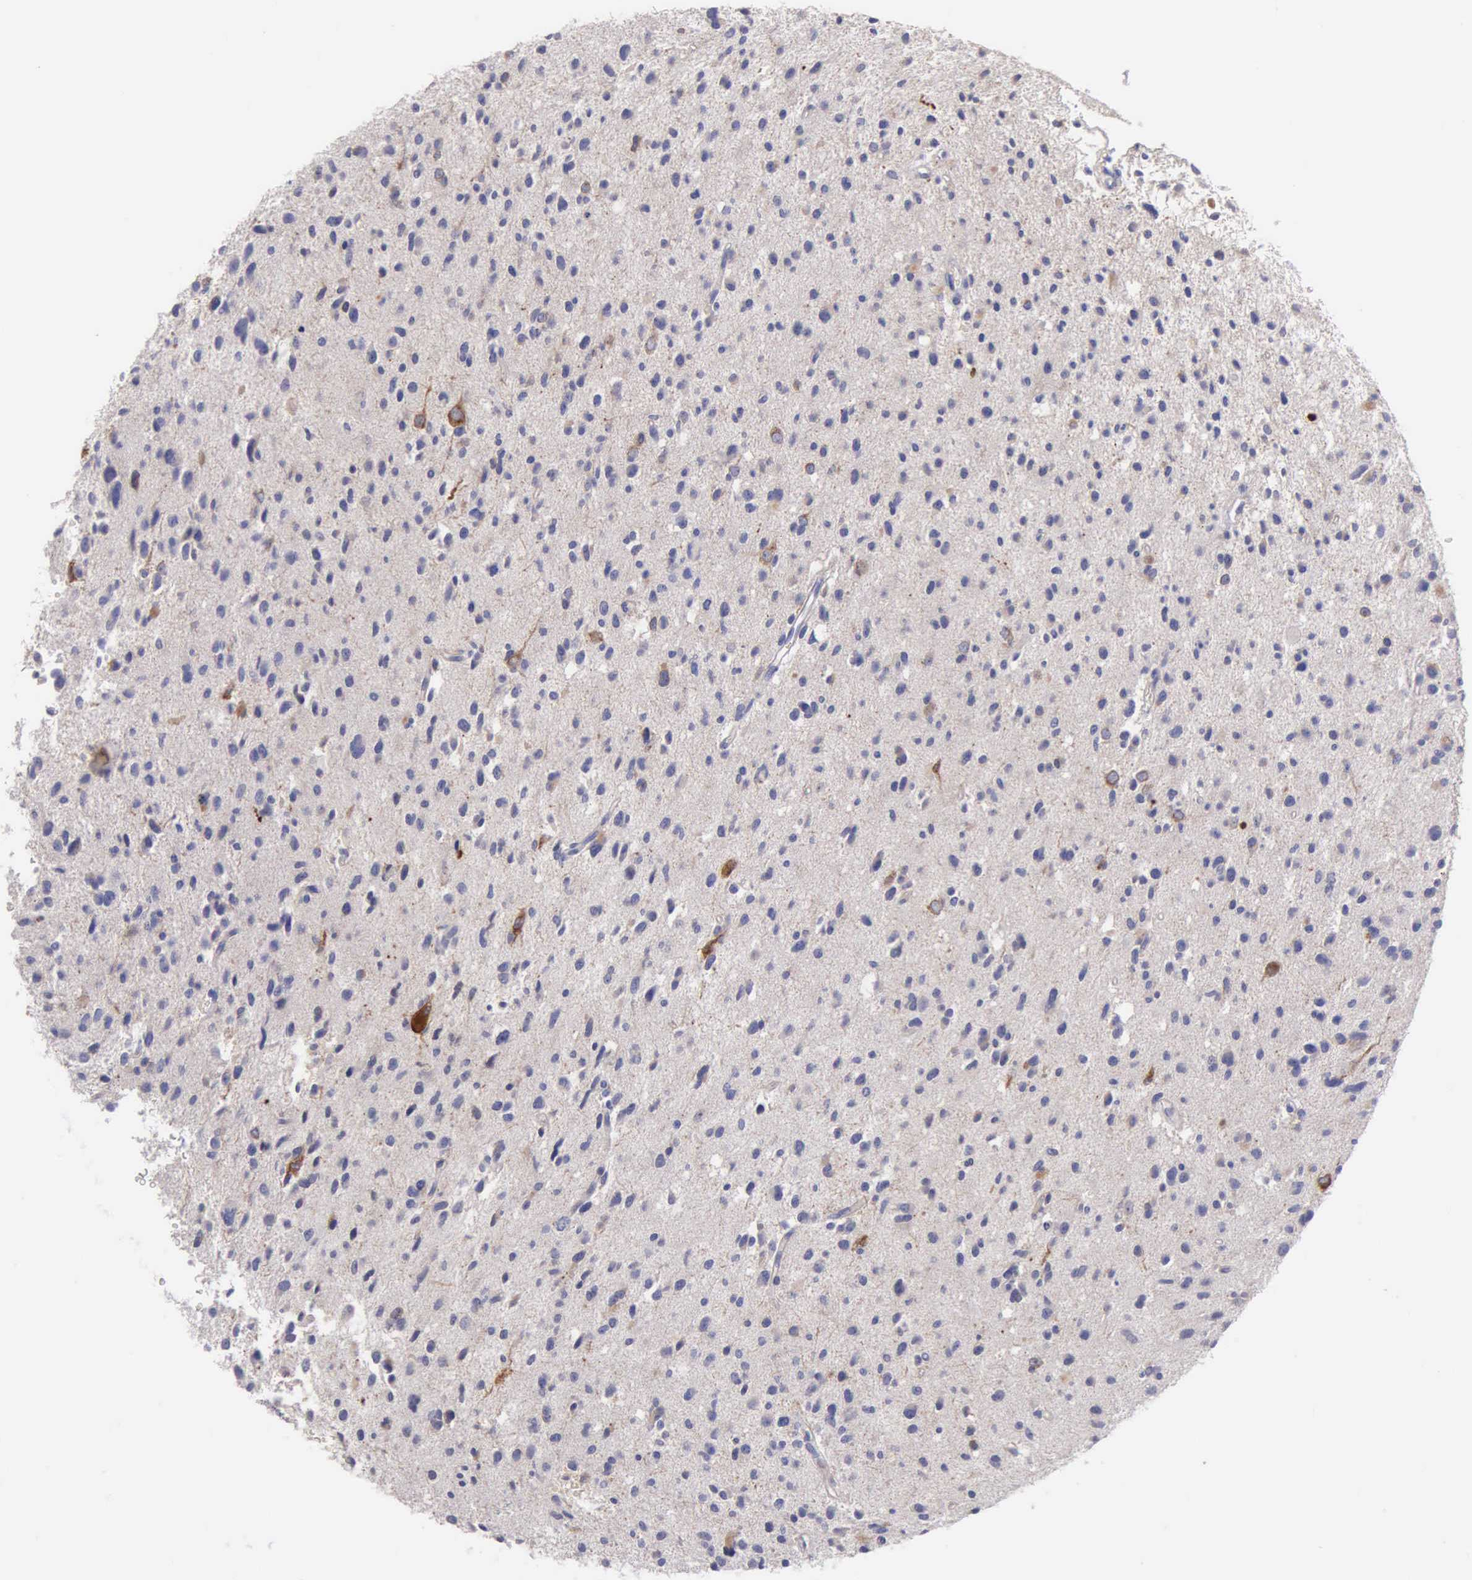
{"staining": {"intensity": "moderate", "quantity": "<25%", "location": "cytoplasmic/membranous"}, "tissue": "glioma", "cell_type": "Tumor cells", "image_type": "cancer", "snomed": [{"axis": "morphology", "description": "Glioma, malignant, Low grade"}, {"axis": "topography", "description": "Brain"}], "caption": "IHC staining of low-grade glioma (malignant), which displays low levels of moderate cytoplasmic/membranous staining in about <25% of tumor cells indicating moderate cytoplasmic/membranous protein expression. The staining was performed using DAB (brown) for protein detection and nuclei were counterstained in hematoxylin (blue).", "gene": "APP", "patient": {"sex": "female", "age": 46}}